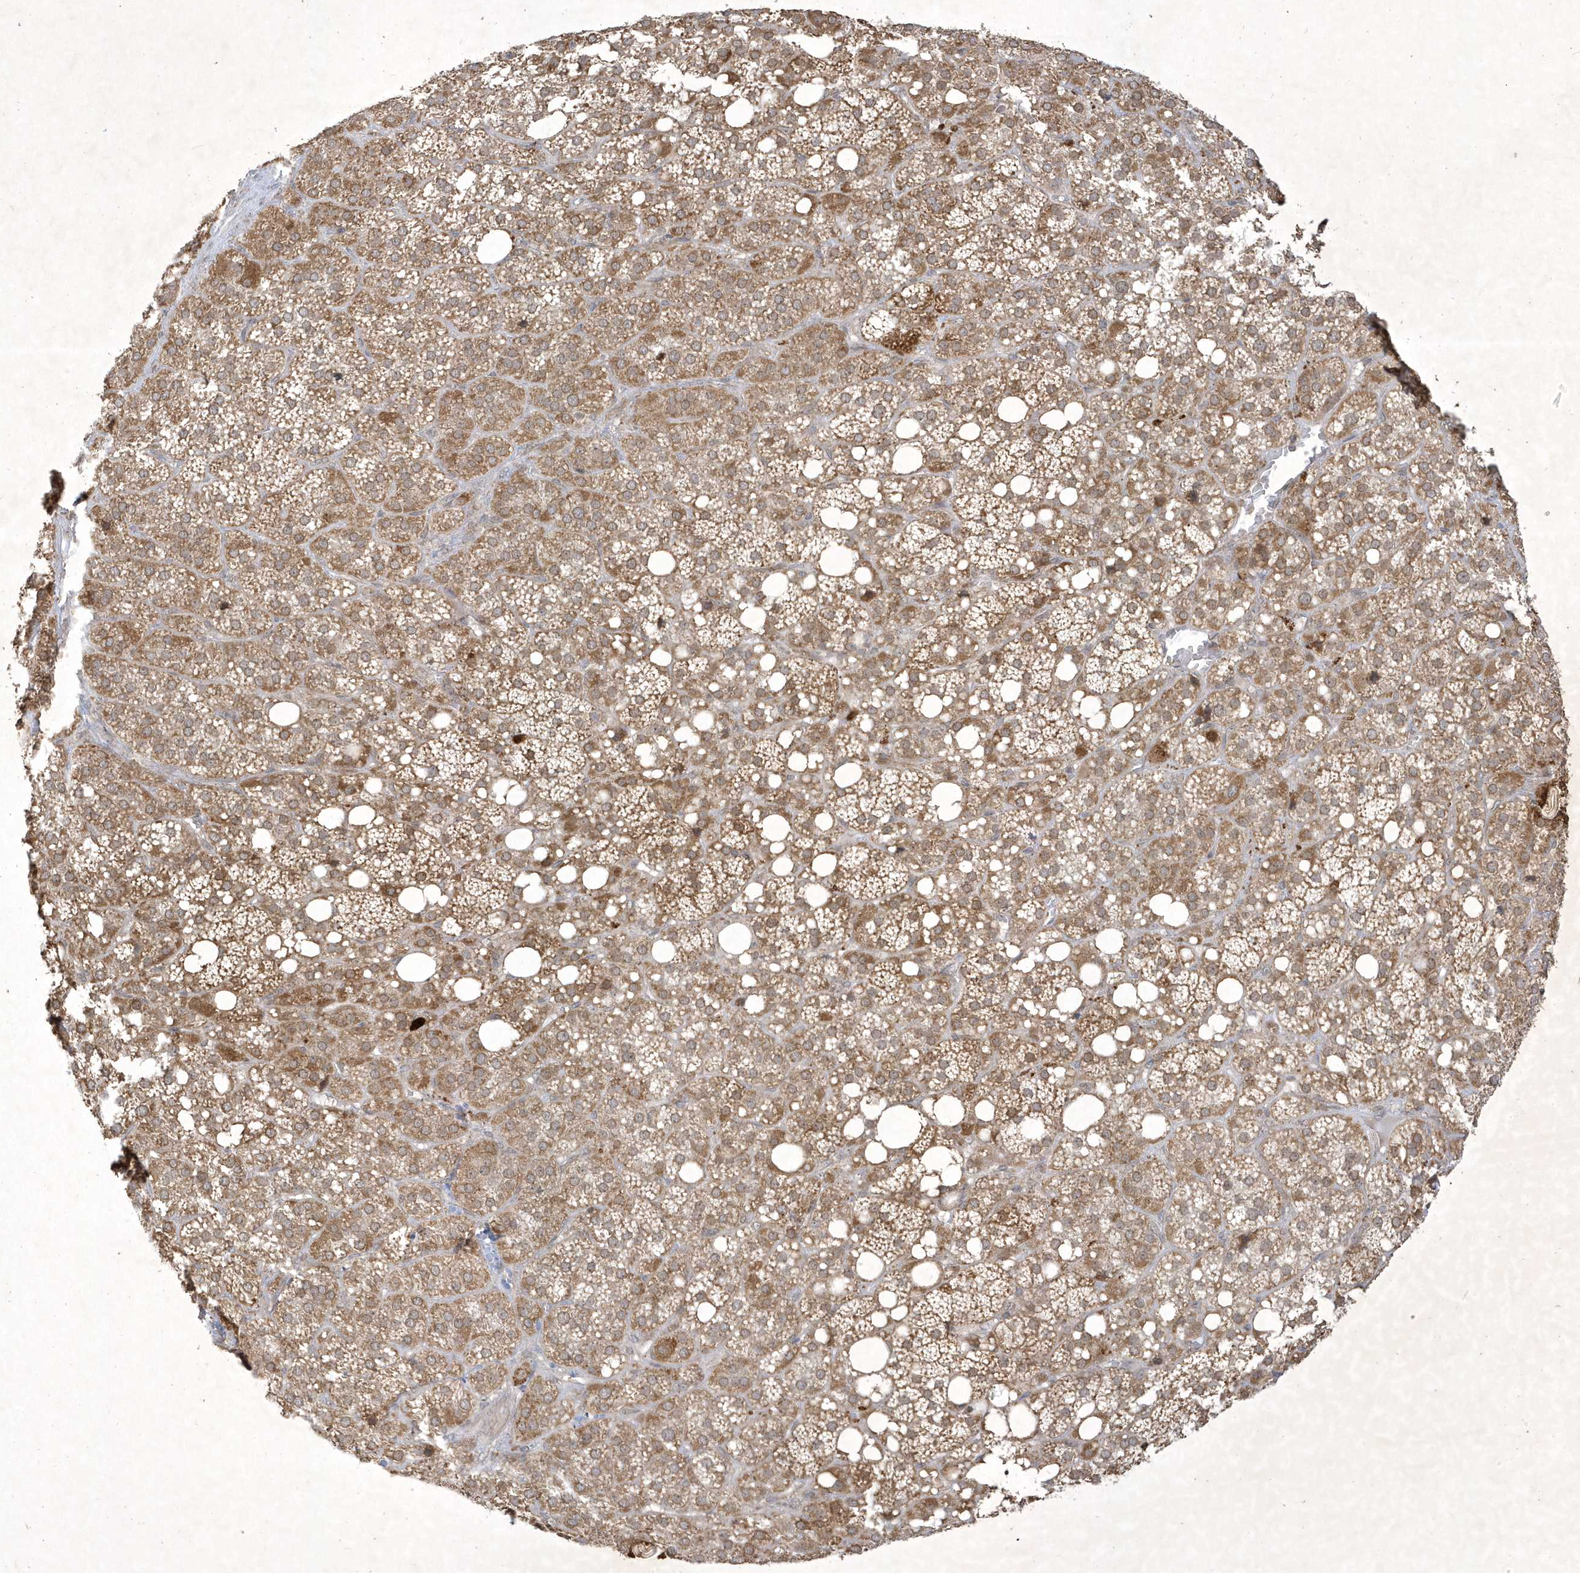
{"staining": {"intensity": "strong", "quantity": "25%-75%", "location": "cytoplasmic/membranous"}, "tissue": "adrenal gland", "cell_type": "Glandular cells", "image_type": "normal", "snomed": [{"axis": "morphology", "description": "Normal tissue, NOS"}, {"axis": "topography", "description": "Adrenal gland"}], "caption": "The immunohistochemical stain shows strong cytoplasmic/membranous staining in glandular cells of unremarkable adrenal gland.", "gene": "ZNF213", "patient": {"sex": "female", "age": 59}}